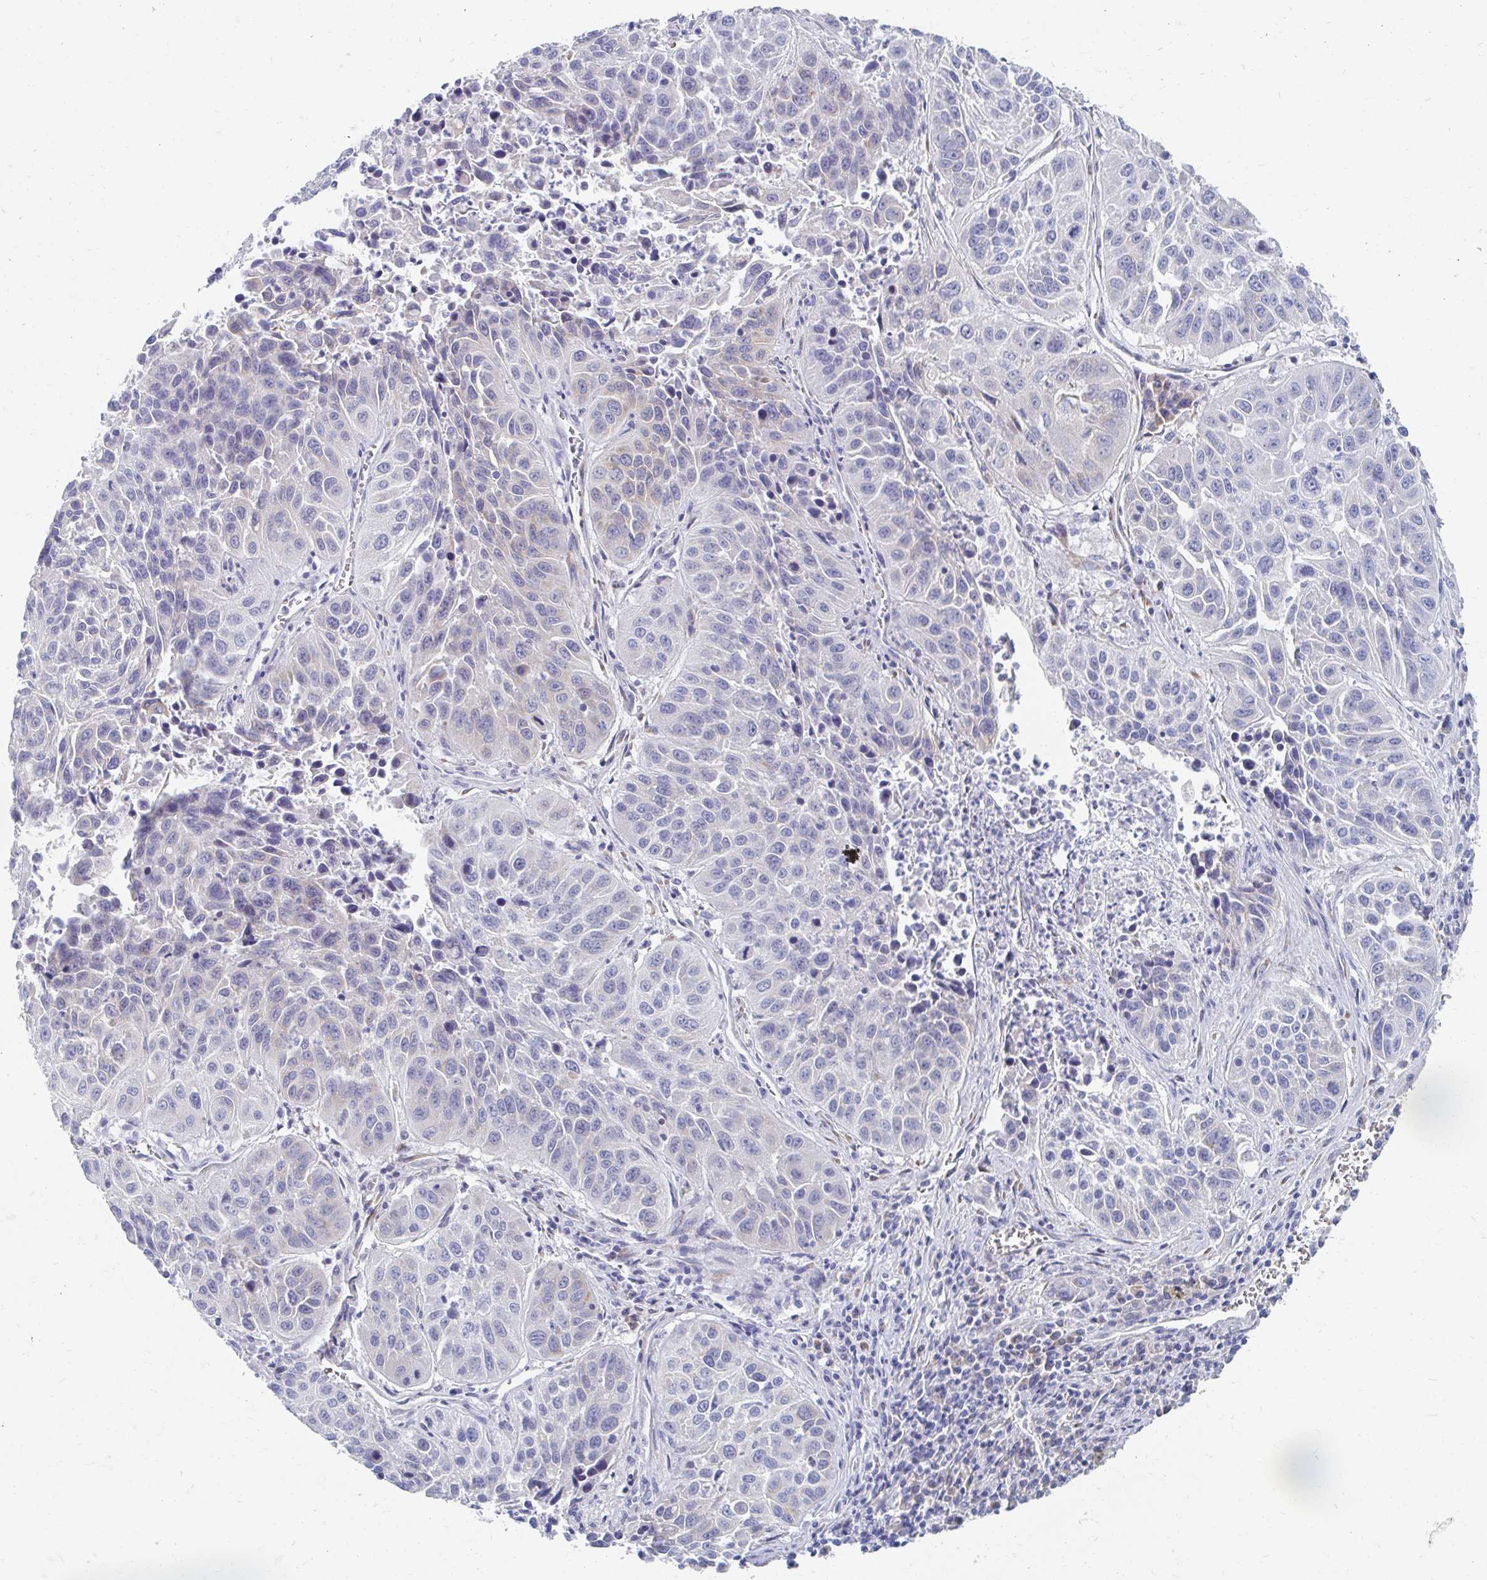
{"staining": {"intensity": "negative", "quantity": "none", "location": "none"}, "tissue": "lung cancer", "cell_type": "Tumor cells", "image_type": "cancer", "snomed": [{"axis": "morphology", "description": "Squamous cell carcinoma, NOS"}, {"axis": "topography", "description": "Lung"}], "caption": "A photomicrograph of human lung squamous cell carcinoma is negative for staining in tumor cells.", "gene": "MYLK2", "patient": {"sex": "female", "age": 61}}